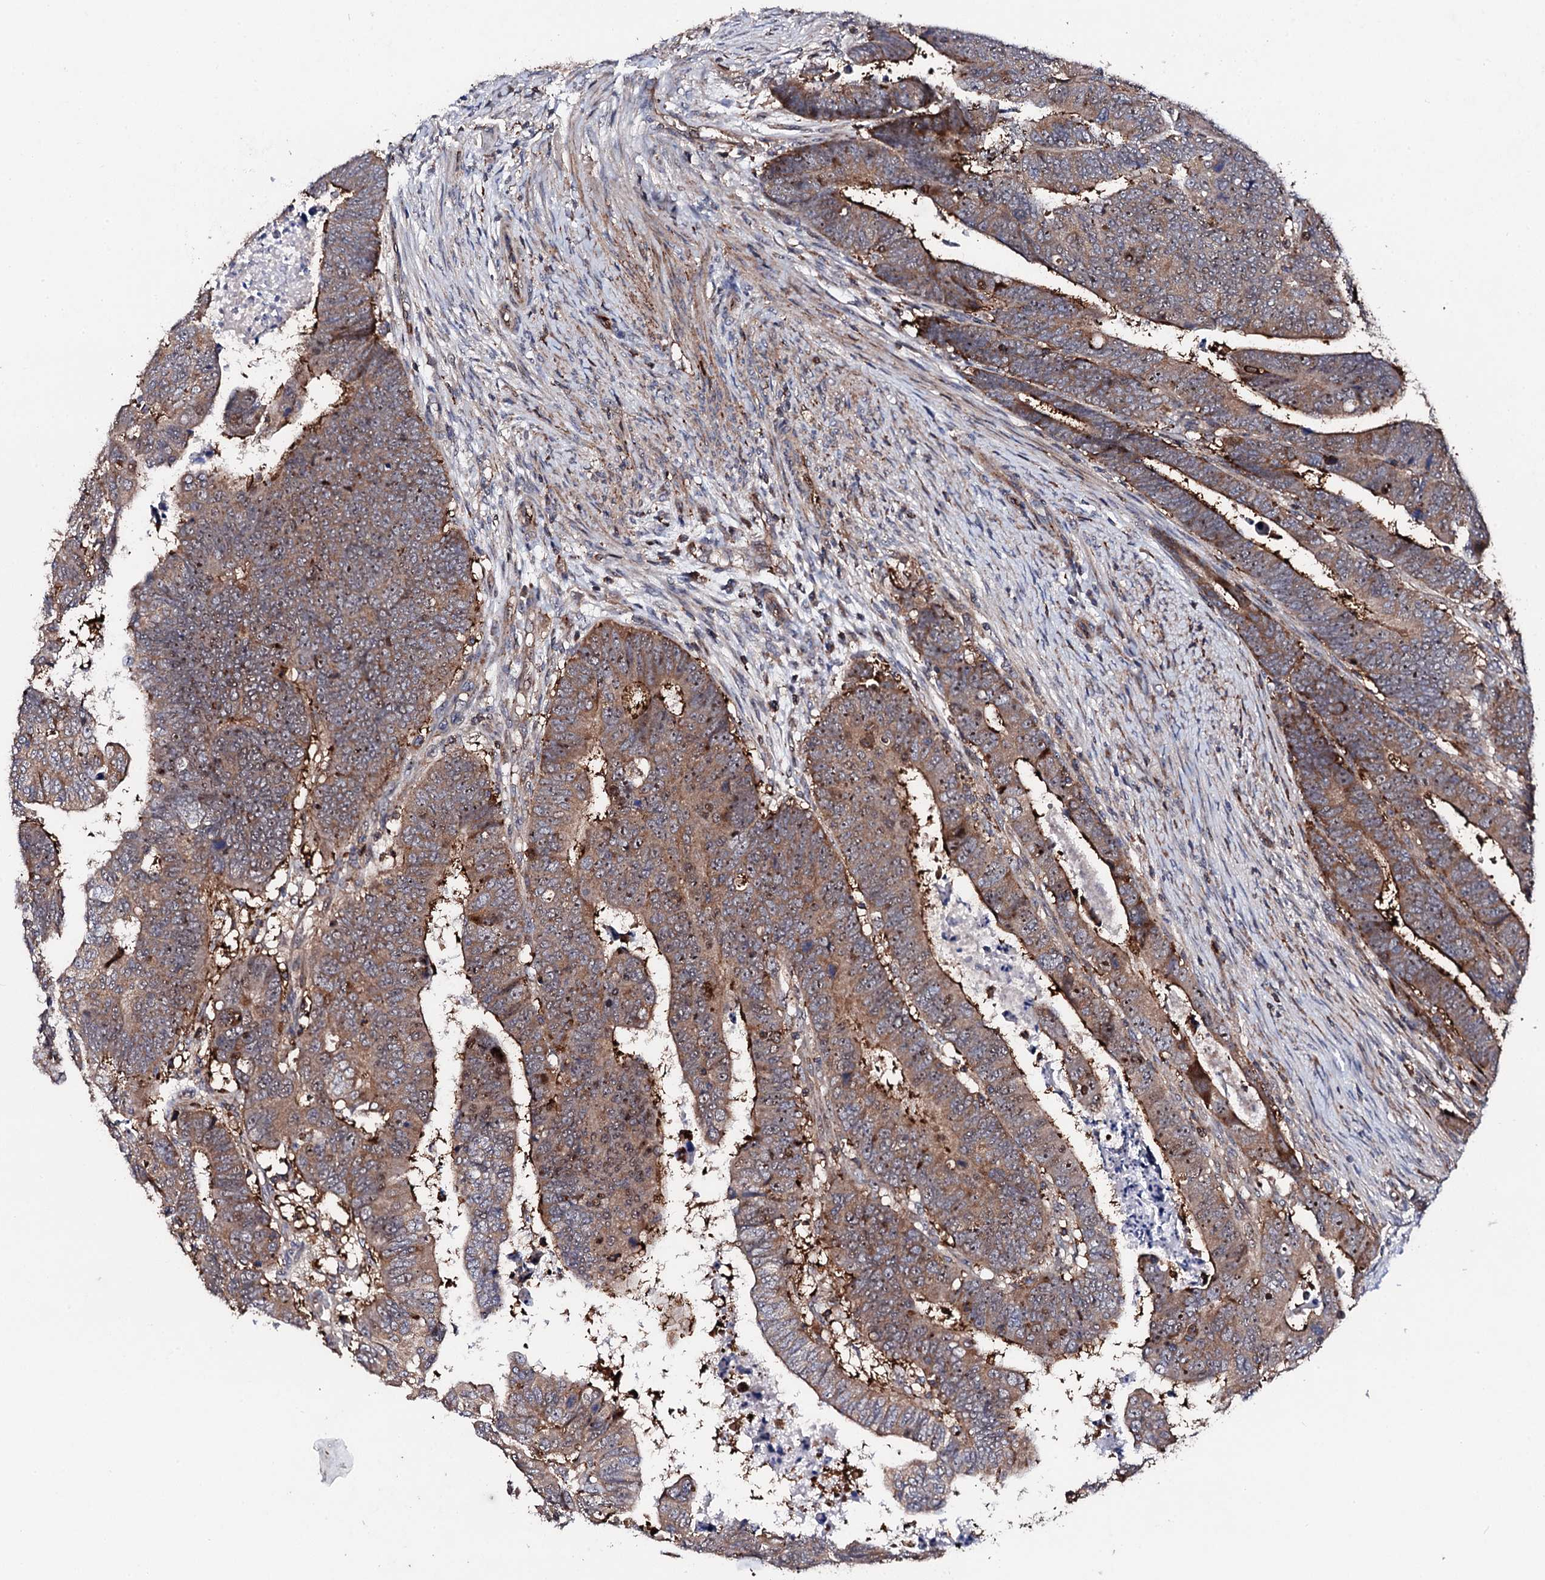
{"staining": {"intensity": "moderate", "quantity": ">75%", "location": "cytoplasmic/membranous,nuclear"}, "tissue": "colorectal cancer", "cell_type": "Tumor cells", "image_type": "cancer", "snomed": [{"axis": "morphology", "description": "Normal tissue, NOS"}, {"axis": "morphology", "description": "Adenocarcinoma, NOS"}, {"axis": "topography", "description": "Rectum"}], "caption": "Human colorectal cancer (adenocarcinoma) stained with a protein marker demonstrates moderate staining in tumor cells.", "gene": "GTPBP4", "patient": {"sex": "female", "age": 65}}